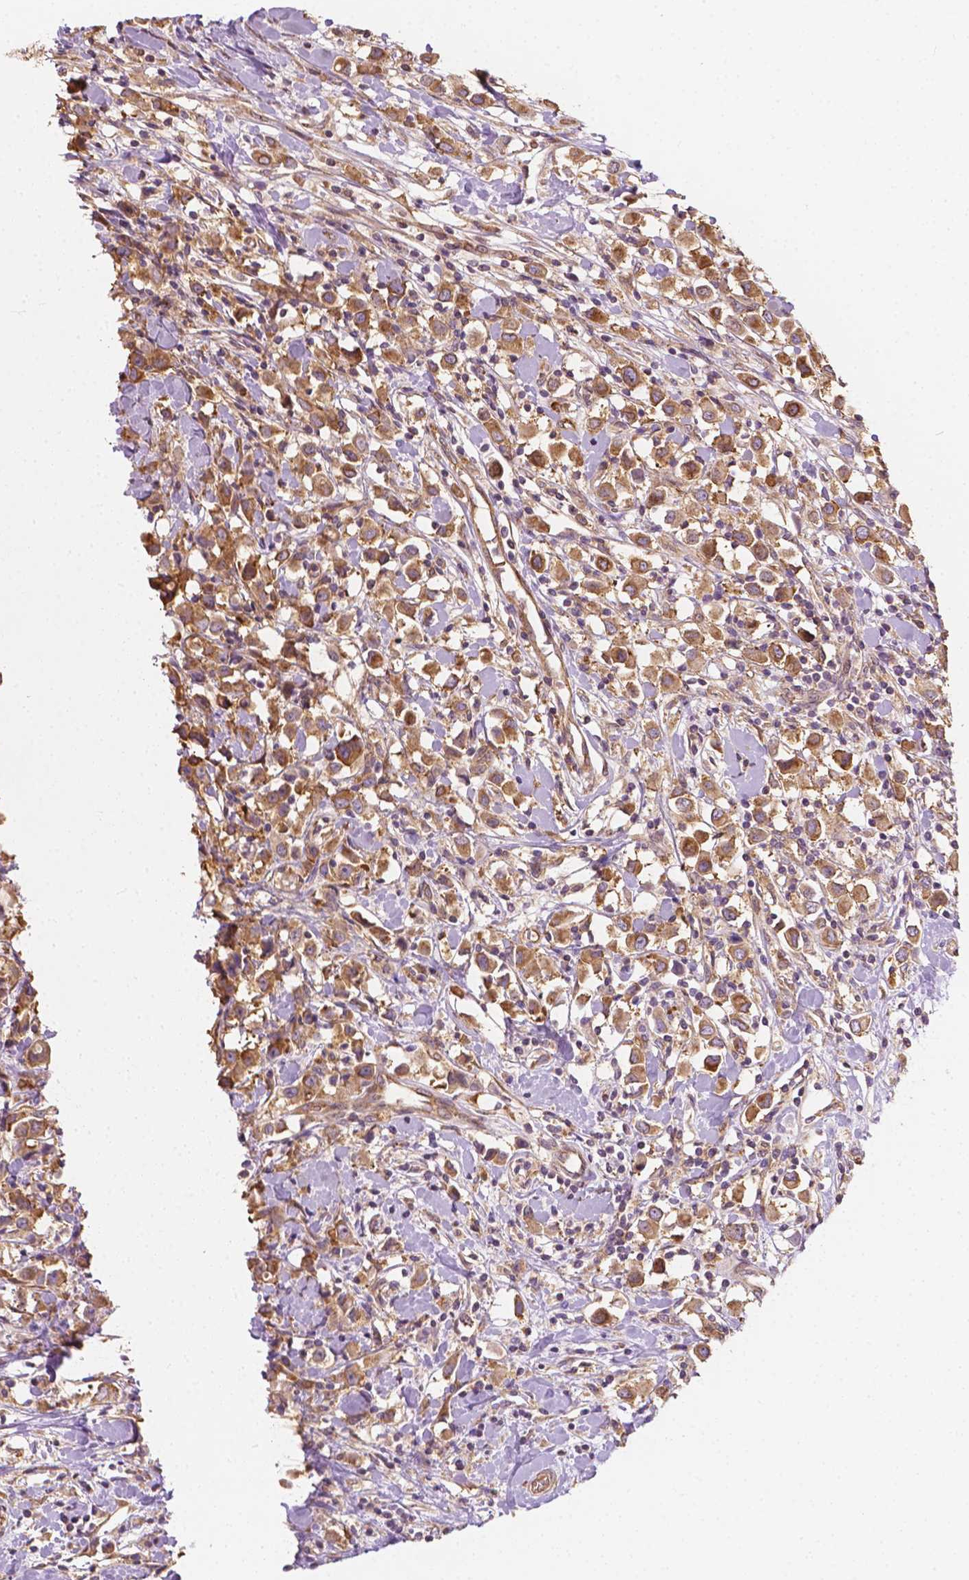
{"staining": {"intensity": "moderate", "quantity": ">75%", "location": "cytoplasmic/membranous"}, "tissue": "breast cancer", "cell_type": "Tumor cells", "image_type": "cancer", "snomed": [{"axis": "morphology", "description": "Duct carcinoma"}, {"axis": "topography", "description": "Breast"}], "caption": "Immunohistochemical staining of intraductal carcinoma (breast) shows moderate cytoplasmic/membranous protein expression in approximately >75% of tumor cells.", "gene": "G3BP1", "patient": {"sex": "female", "age": 61}}